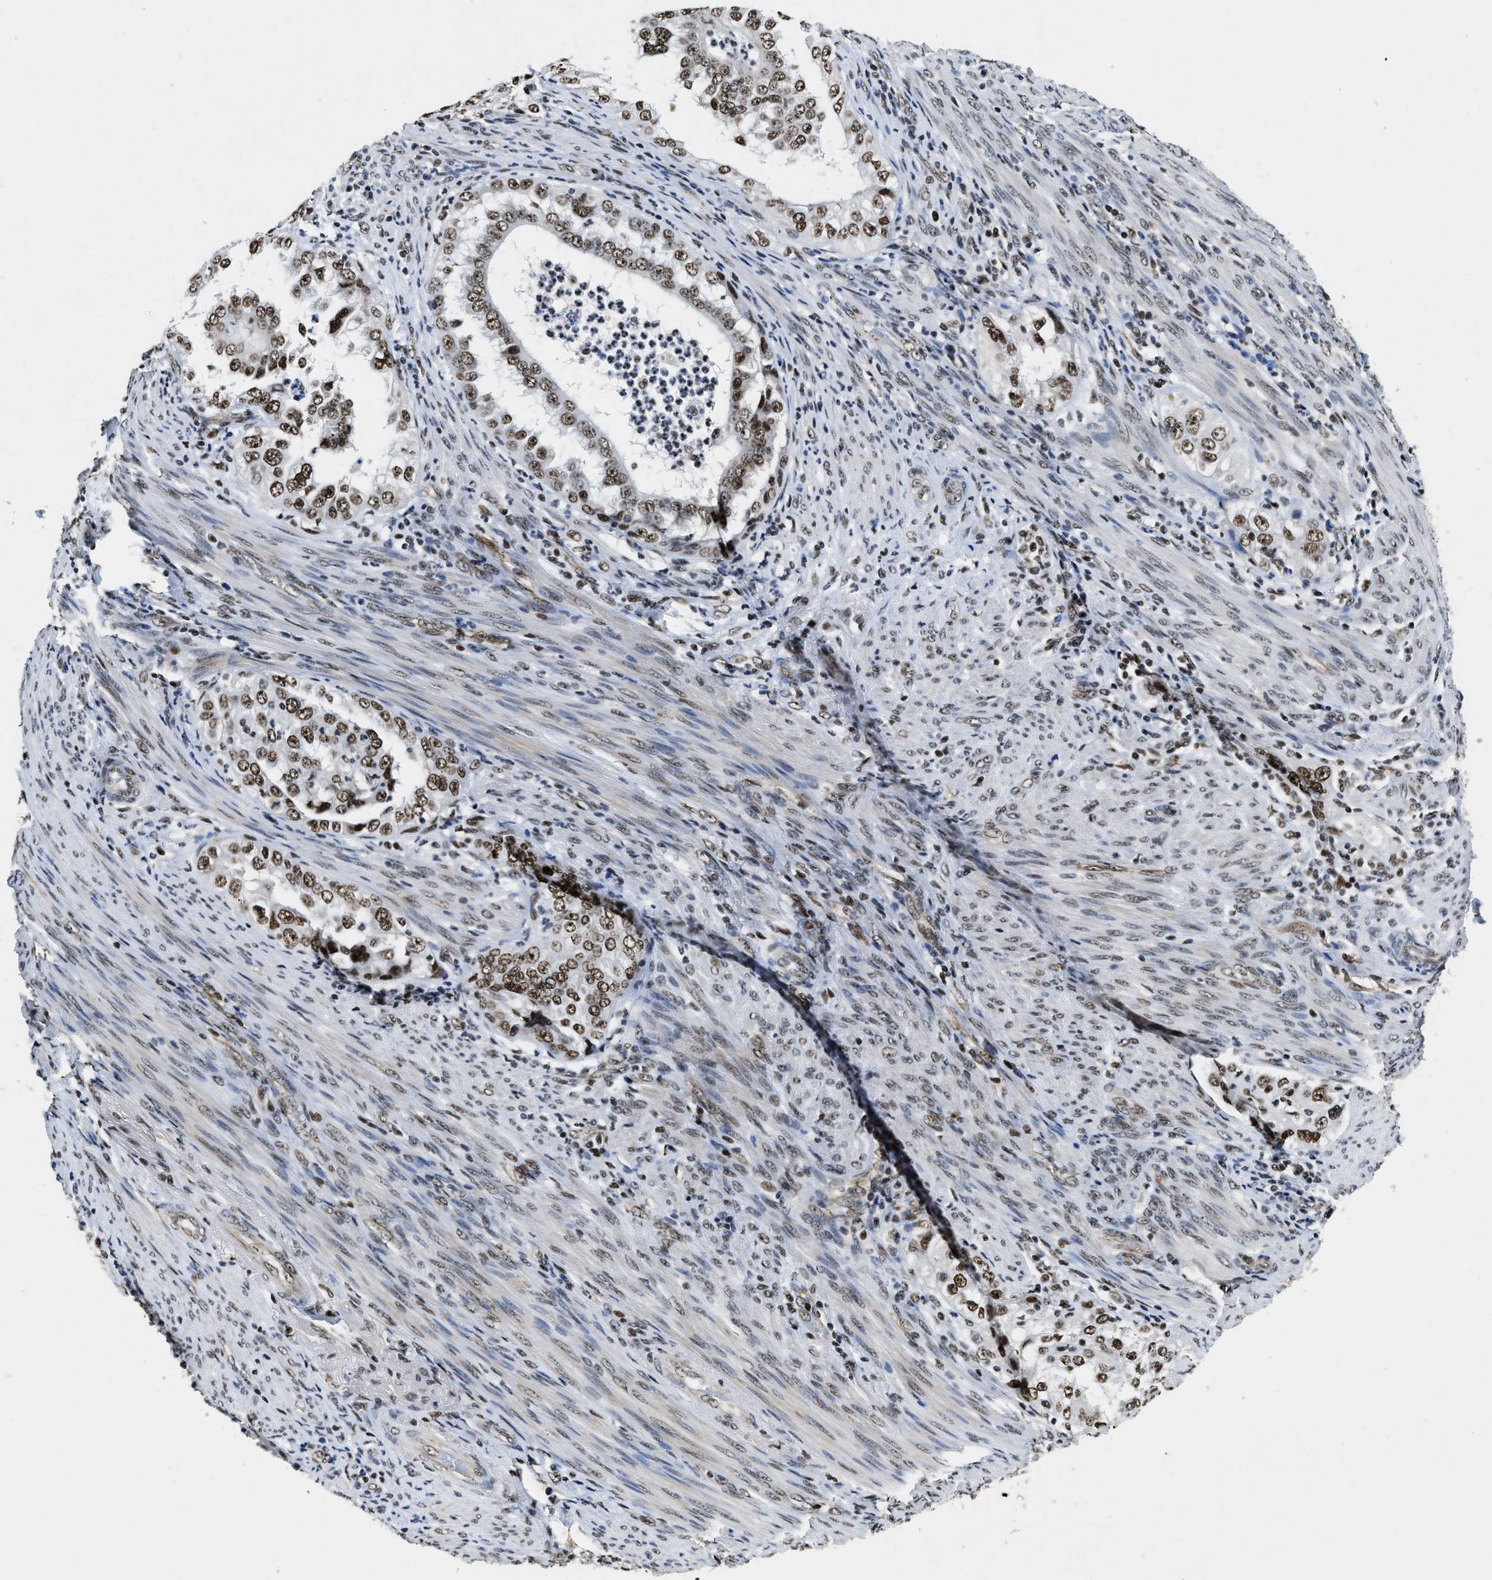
{"staining": {"intensity": "moderate", "quantity": ">75%", "location": "nuclear"}, "tissue": "endometrial cancer", "cell_type": "Tumor cells", "image_type": "cancer", "snomed": [{"axis": "morphology", "description": "Adenocarcinoma, NOS"}, {"axis": "topography", "description": "Endometrium"}], "caption": "Protein staining by immunohistochemistry exhibits moderate nuclear positivity in approximately >75% of tumor cells in endometrial adenocarcinoma. (IHC, brightfield microscopy, high magnification).", "gene": "CCNE1", "patient": {"sex": "female", "age": 85}}